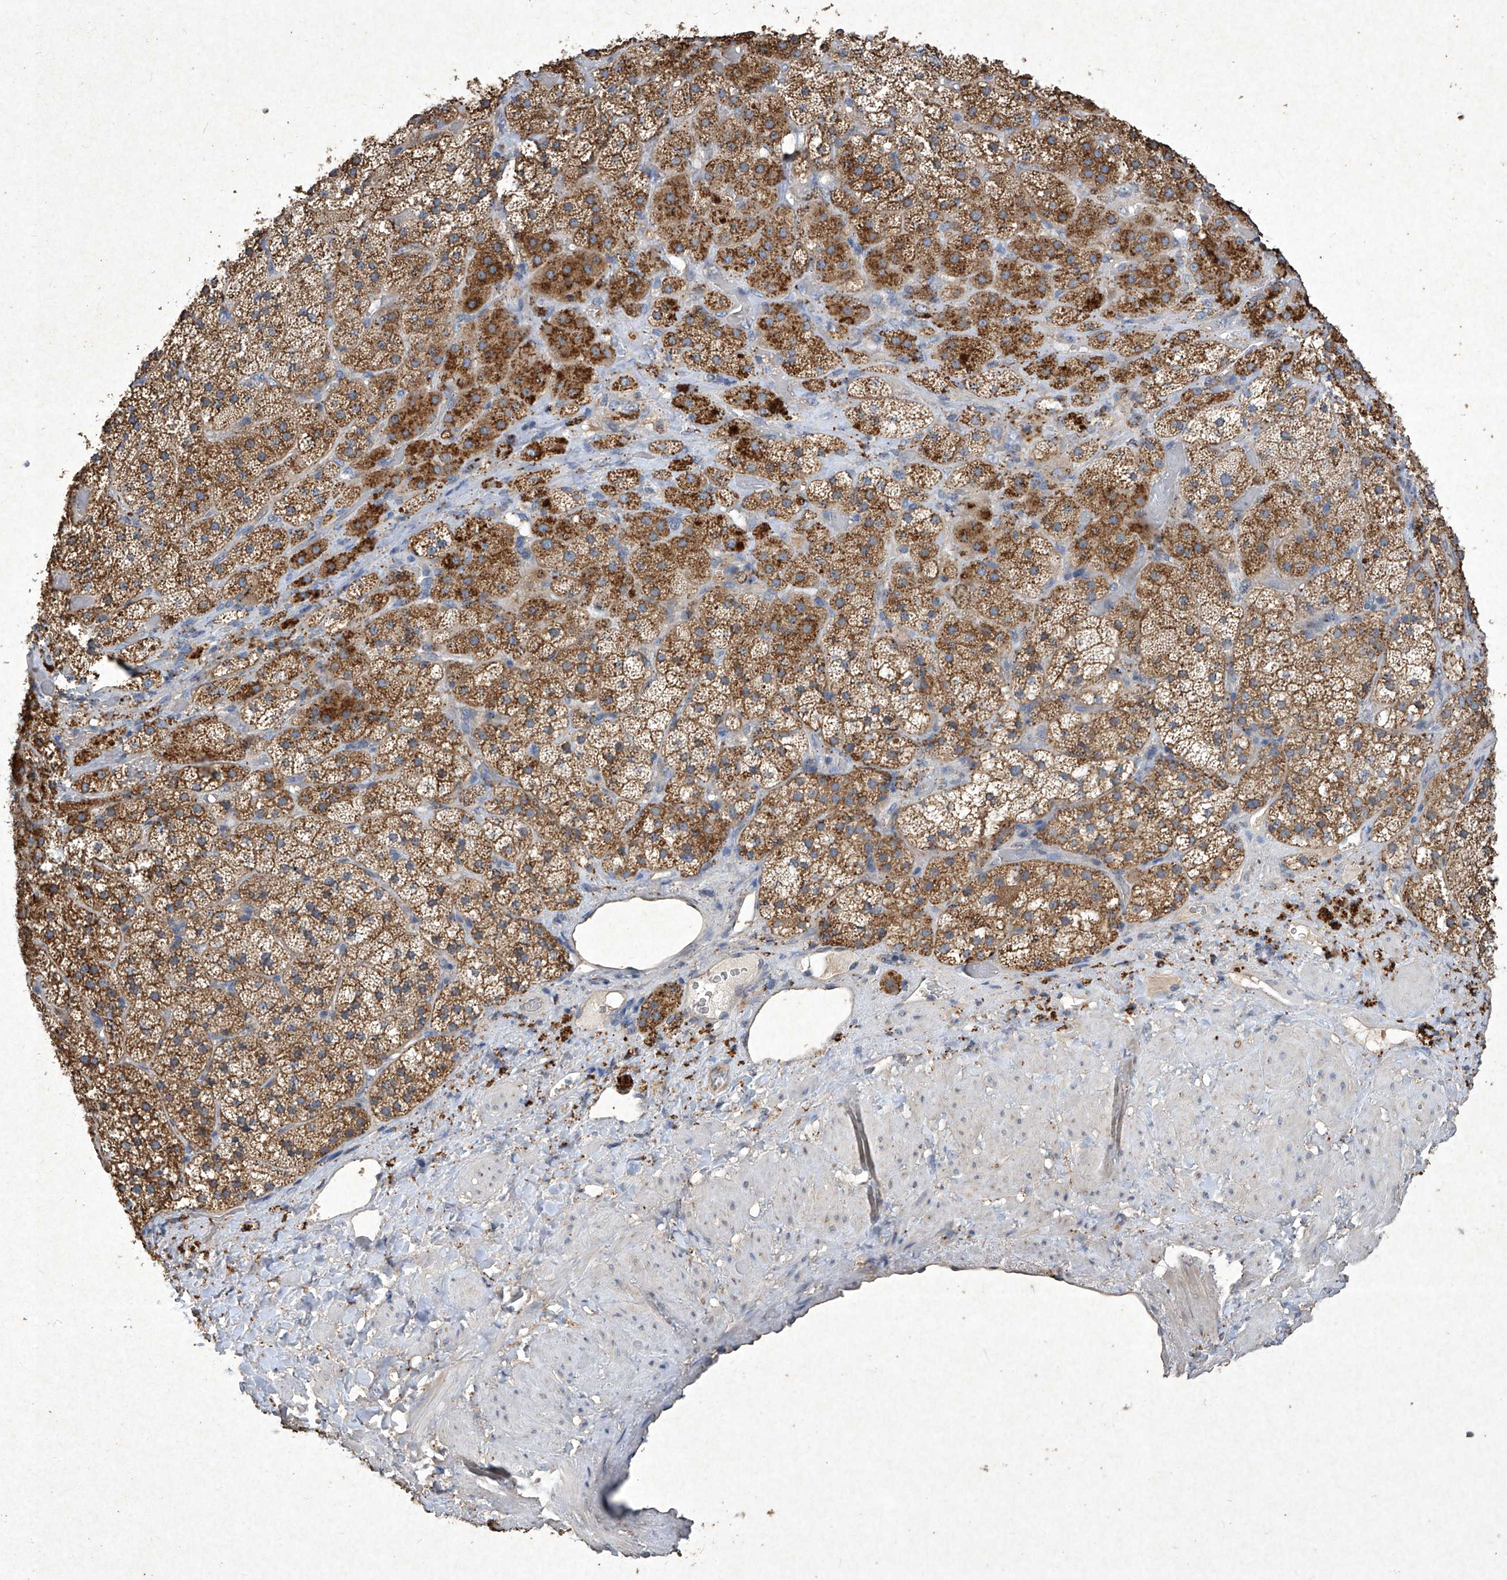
{"staining": {"intensity": "moderate", "quantity": ">75%", "location": "cytoplasmic/membranous"}, "tissue": "adrenal gland", "cell_type": "Glandular cells", "image_type": "normal", "snomed": [{"axis": "morphology", "description": "Normal tissue, NOS"}, {"axis": "topography", "description": "Adrenal gland"}], "caption": "Protein positivity by immunohistochemistry (IHC) reveals moderate cytoplasmic/membranous staining in approximately >75% of glandular cells in unremarkable adrenal gland.", "gene": "MED16", "patient": {"sex": "male", "age": 57}}